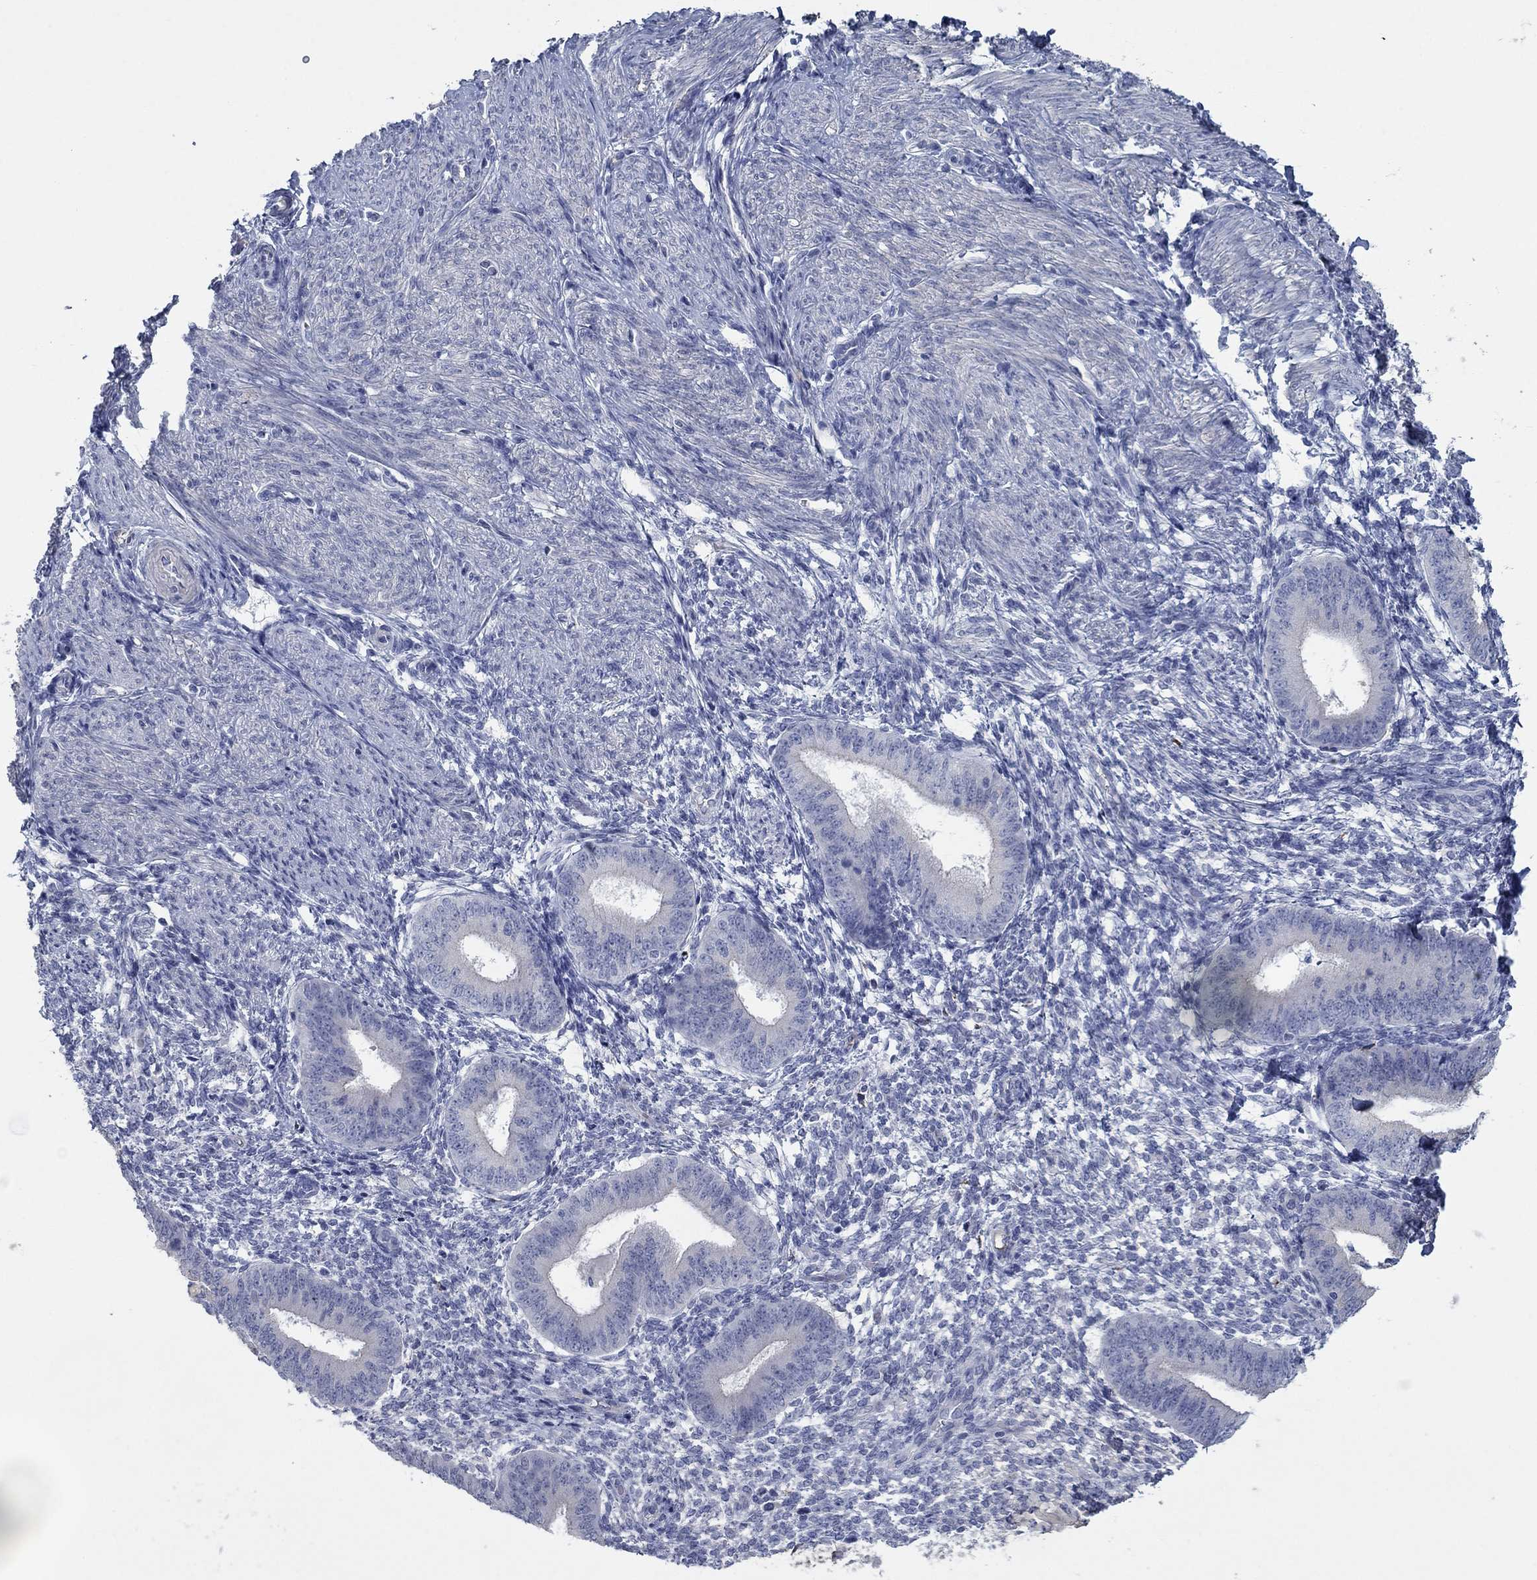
{"staining": {"intensity": "negative", "quantity": "none", "location": "none"}, "tissue": "endometrium", "cell_type": "Cells in endometrial stroma", "image_type": "normal", "snomed": [{"axis": "morphology", "description": "Normal tissue, NOS"}, {"axis": "topography", "description": "Endometrium"}], "caption": "Immunohistochemical staining of normal endometrium demonstrates no significant expression in cells in endometrial stroma.", "gene": "APOC3", "patient": {"sex": "female", "age": 47}}